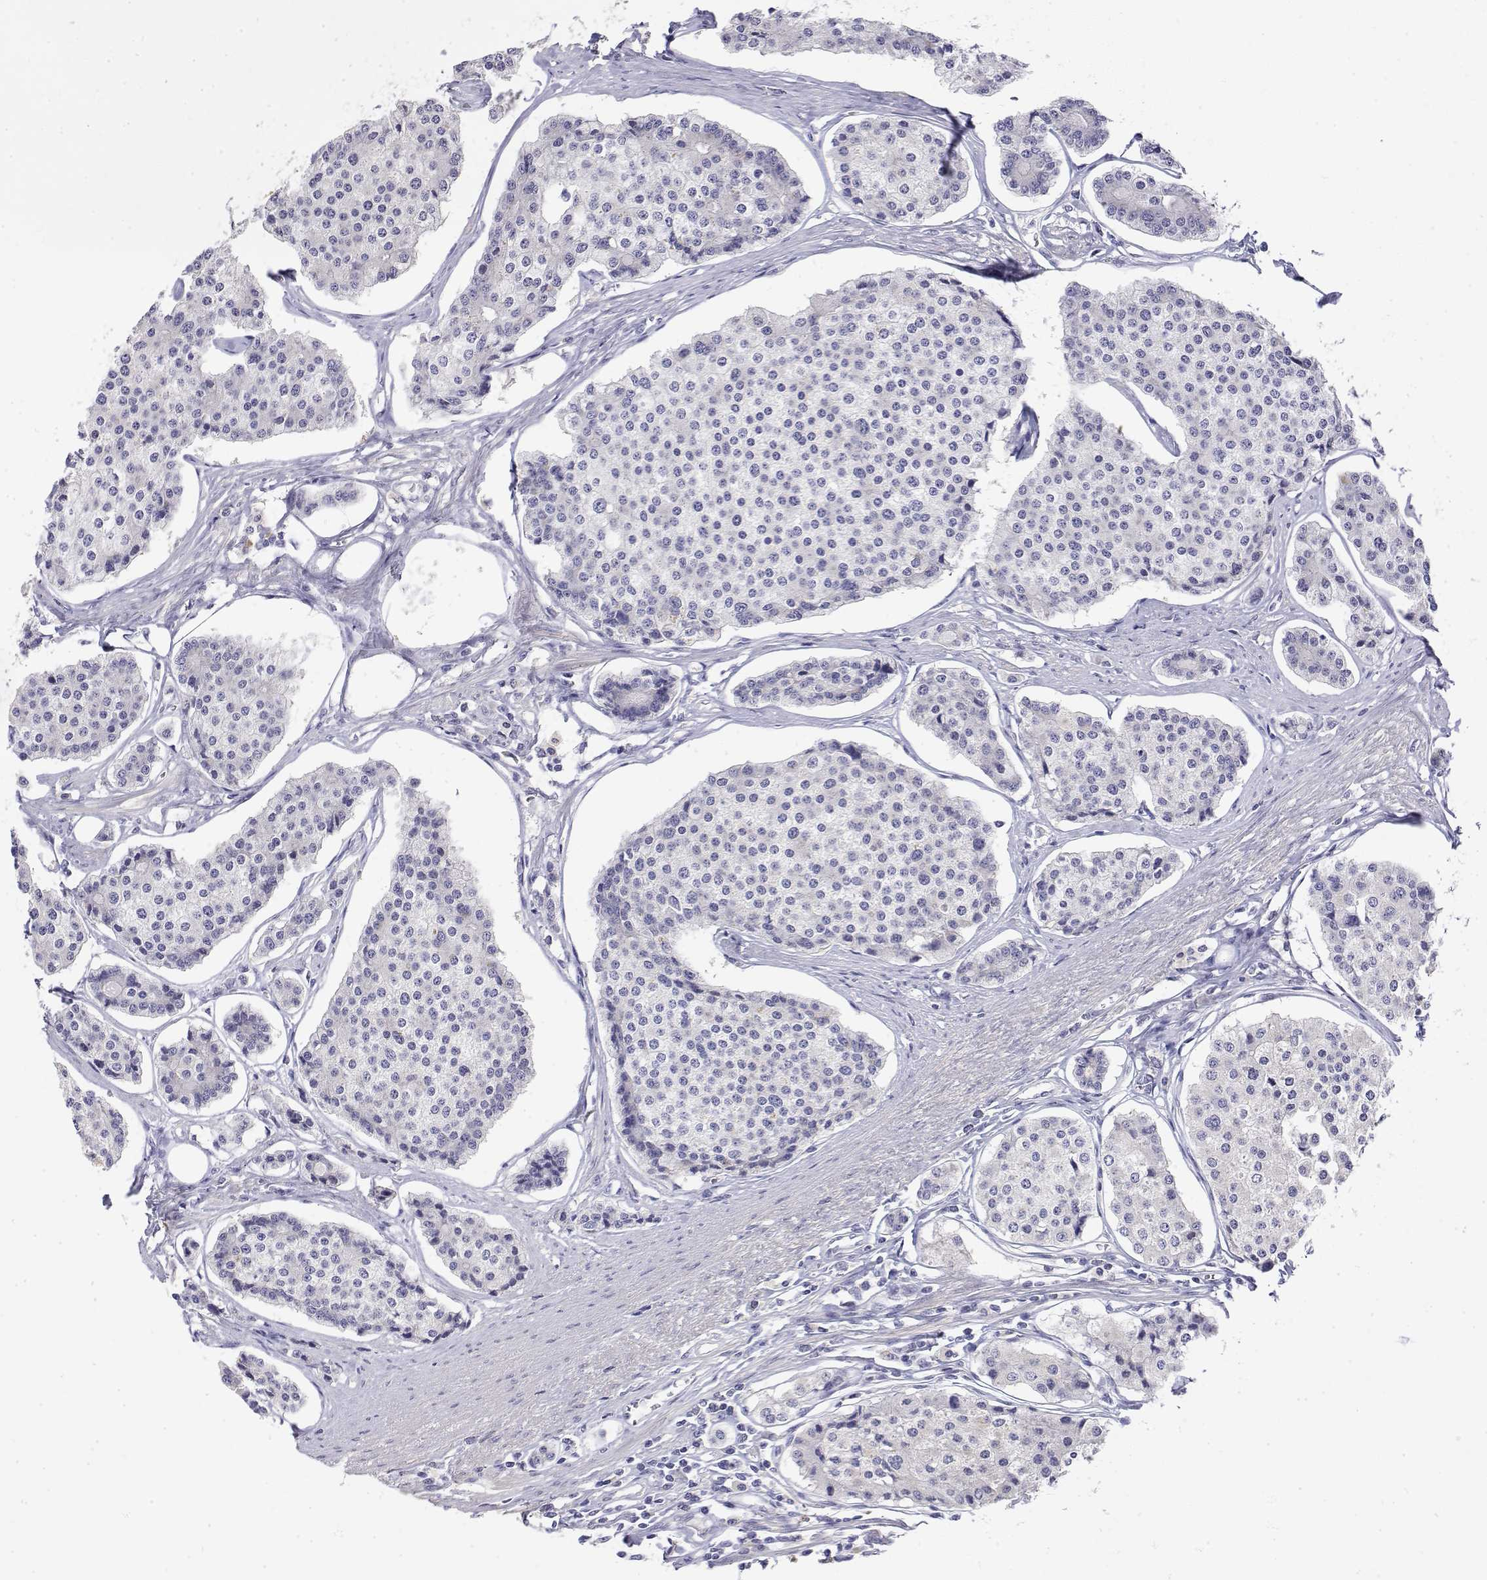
{"staining": {"intensity": "negative", "quantity": "none", "location": "none"}, "tissue": "carcinoid", "cell_type": "Tumor cells", "image_type": "cancer", "snomed": [{"axis": "morphology", "description": "Carcinoid, malignant, NOS"}, {"axis": "topography", "description": "Small intestine"}], "caption": "A histopathology image of carcinoid stained for a protein displays no brown staining in tumor cells. (DAB immunohistochemistry (IHC), high magnification).", "gene": "LY6D", "patient": {"sex": "female", "age": 65}}